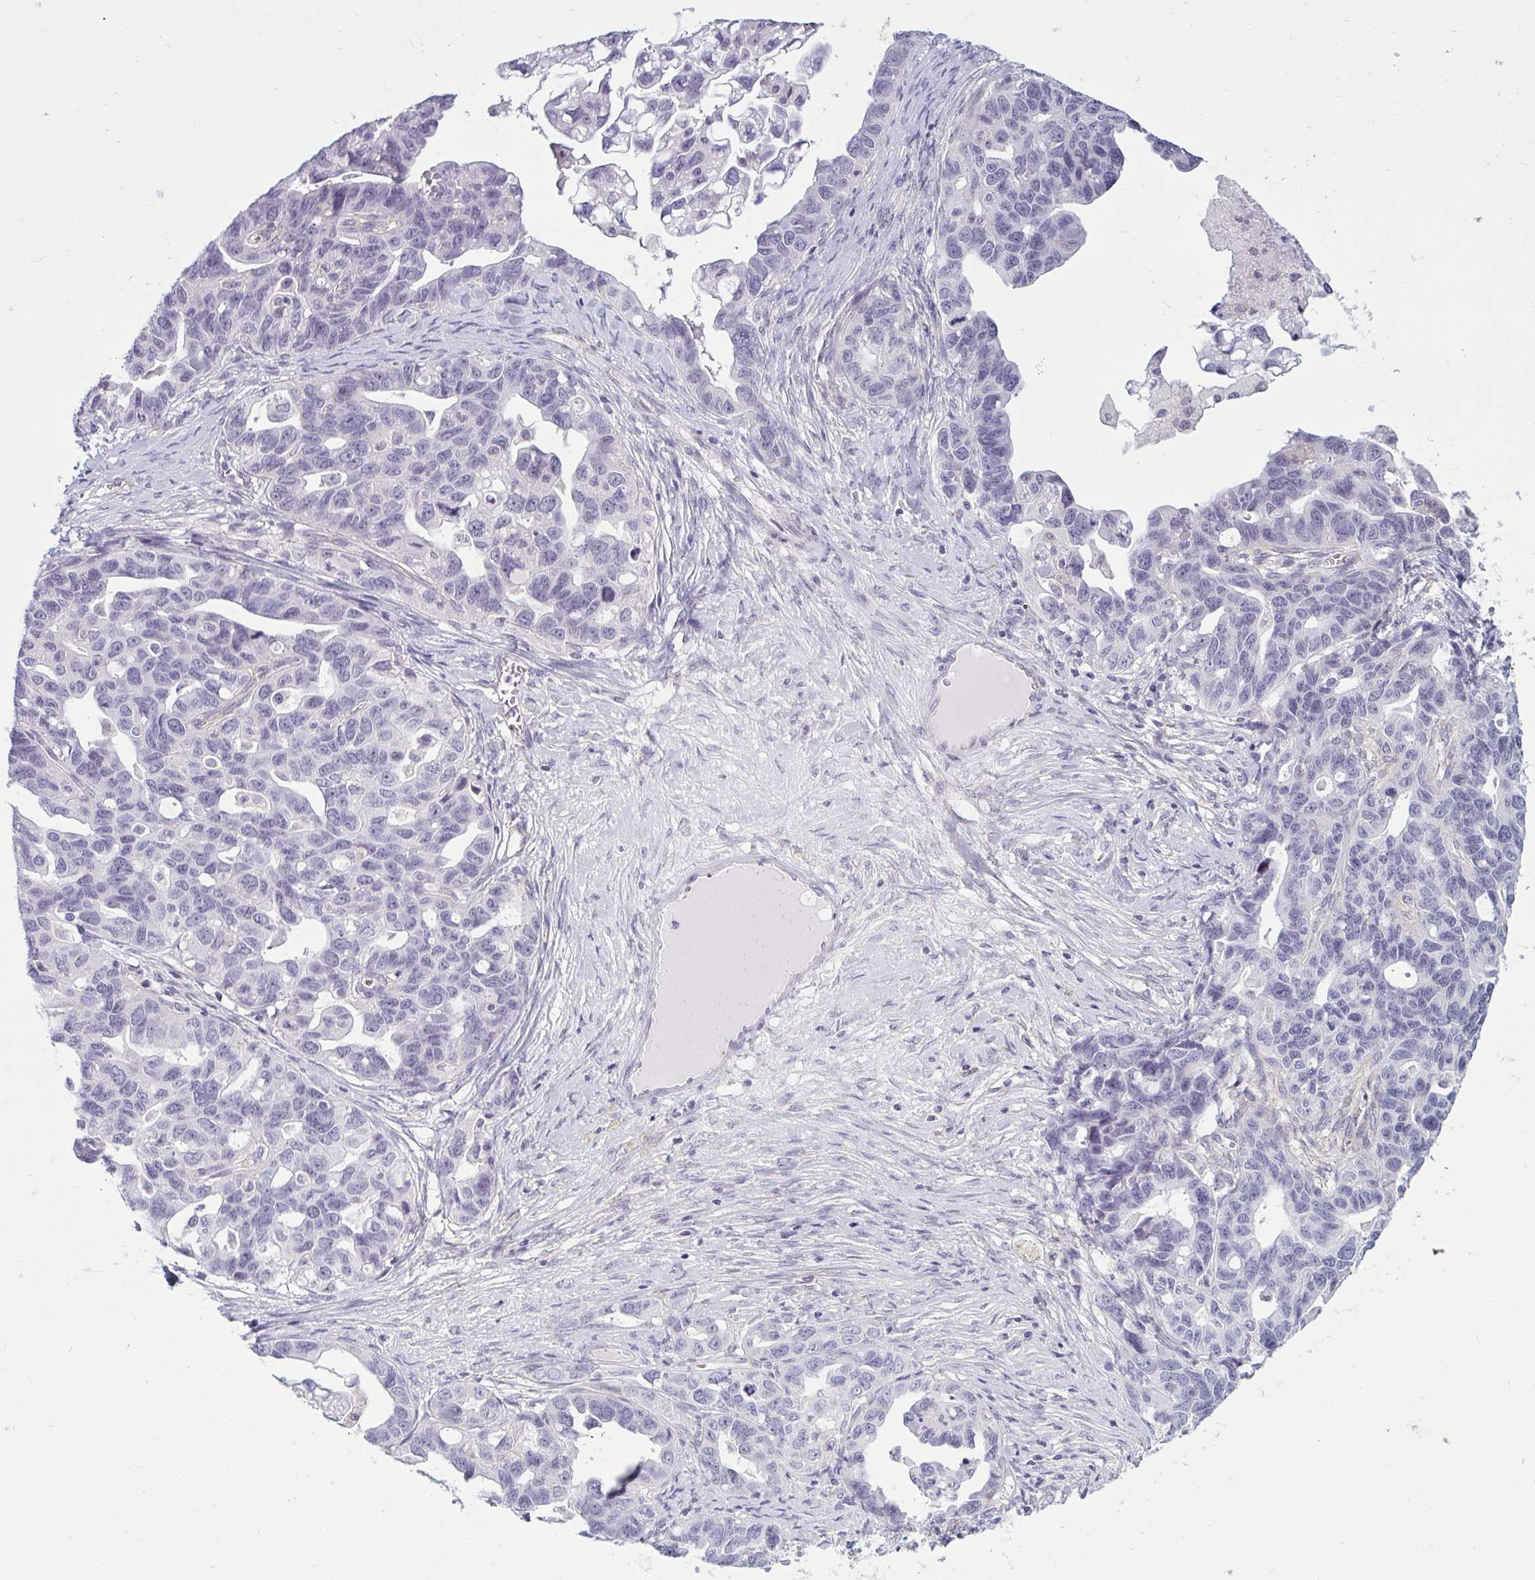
{"staining": {"intensity": "negative", "quantity": "none", "location": "none"}, "tissue": "ovarian cancer", "cell_type": "Tumor cells", "image_type": "cancer", "snomed": [{"axis": "morphology", "description": "Cystadenocarcinoma, serous, NOS"}, {"axis": "topography", "description": "Ovary"}], "caption": "IHC micrograph of human ovarian cancer (serous cystadenocarcinoma) stained for a protein (brown), which exhibits no staining in tumor cells. (Stains: DAB (3,3'-diaminobenzidine) immunohistochemistry (IHC) with hematoxylin counter stain, Microscopy: brightfield microscopy at high magnification).", "gene": "TBC1D4", "patient": {"sex": "female", "age": 69}}